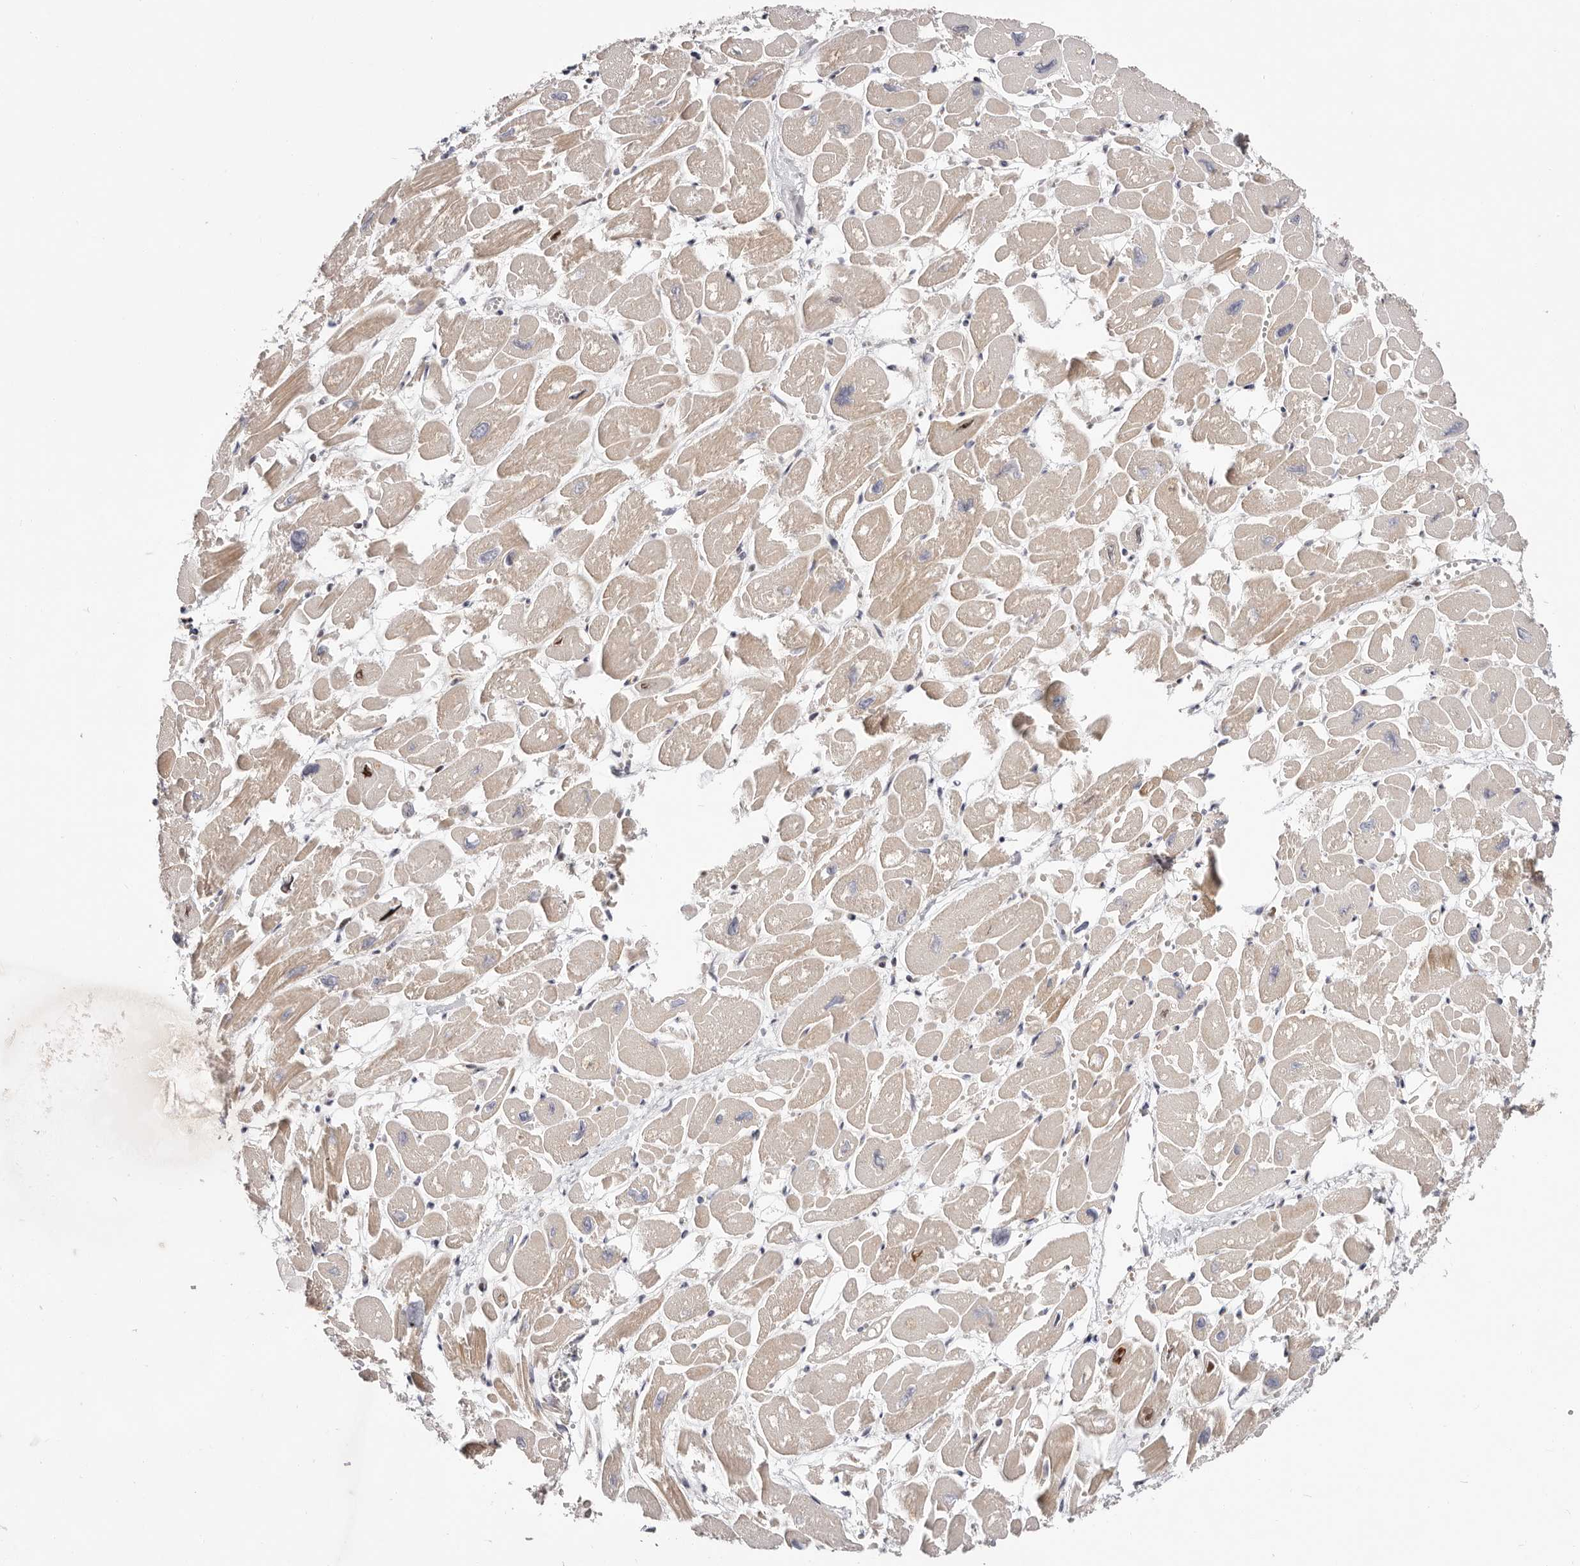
{"staining": {"intensity": "strong", "quantity": "25%-75%", "location": "cytoplasmic/membranous"}, "tissue": "heart muscle", "cell_type": "Cardiomyocytes", "image_type": "normal", "snomed": [{"axis": "morphology", "description": "Normal tissue, NOS"}, {"axis": "topography", "description": "Heart"}], "caption": "This histopathology image shows immunohistochemistry staining of benign human heart muscle, with high strong cytoplasmic/membranous staining in about 25%-75% of cardiomyocytes.", "gene": "EPHX3", "patient": {"sex": "male", "age": 54}}